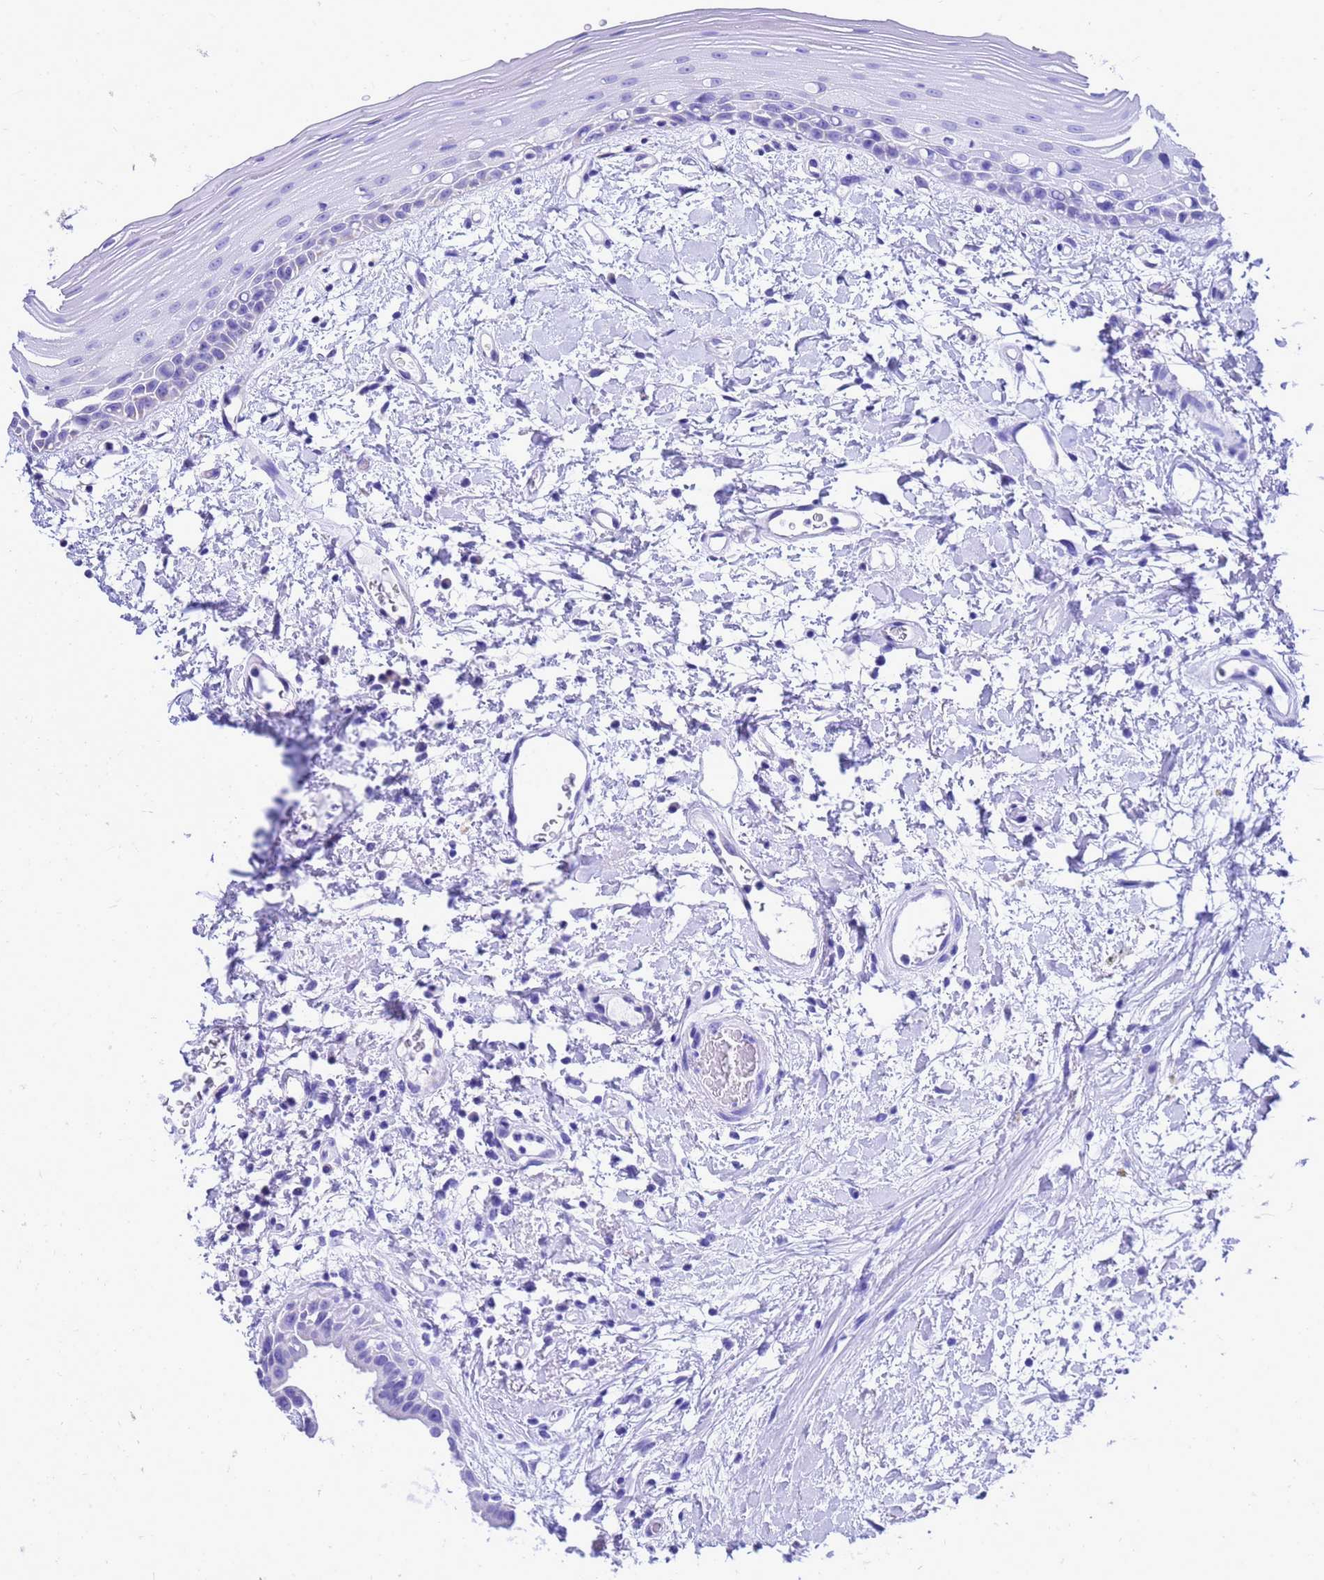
{"staining": {"intensity": "negative", "quantity": "none", "location": "none"}, "tissue": "oral mucosa", "cell_type": "Squamous epithelial cells", "image_type": "normal", "snomed": [{"axis": "morphology", "description": "Normal tissue, NOS"}, {"axis": "topography", "description": "Oral tissue"}], "caption": "A high-resolution micrograph shows immunohistochemistry staining of normal oral mucosa, which displays no significant expression in squamous epithelial cells. The staining is performed using DAB brown chromogen with nuclei counter-stained in using hematoxylin.", "gene": "CMC4", "patient": {"sex": "female", "age": 76}}